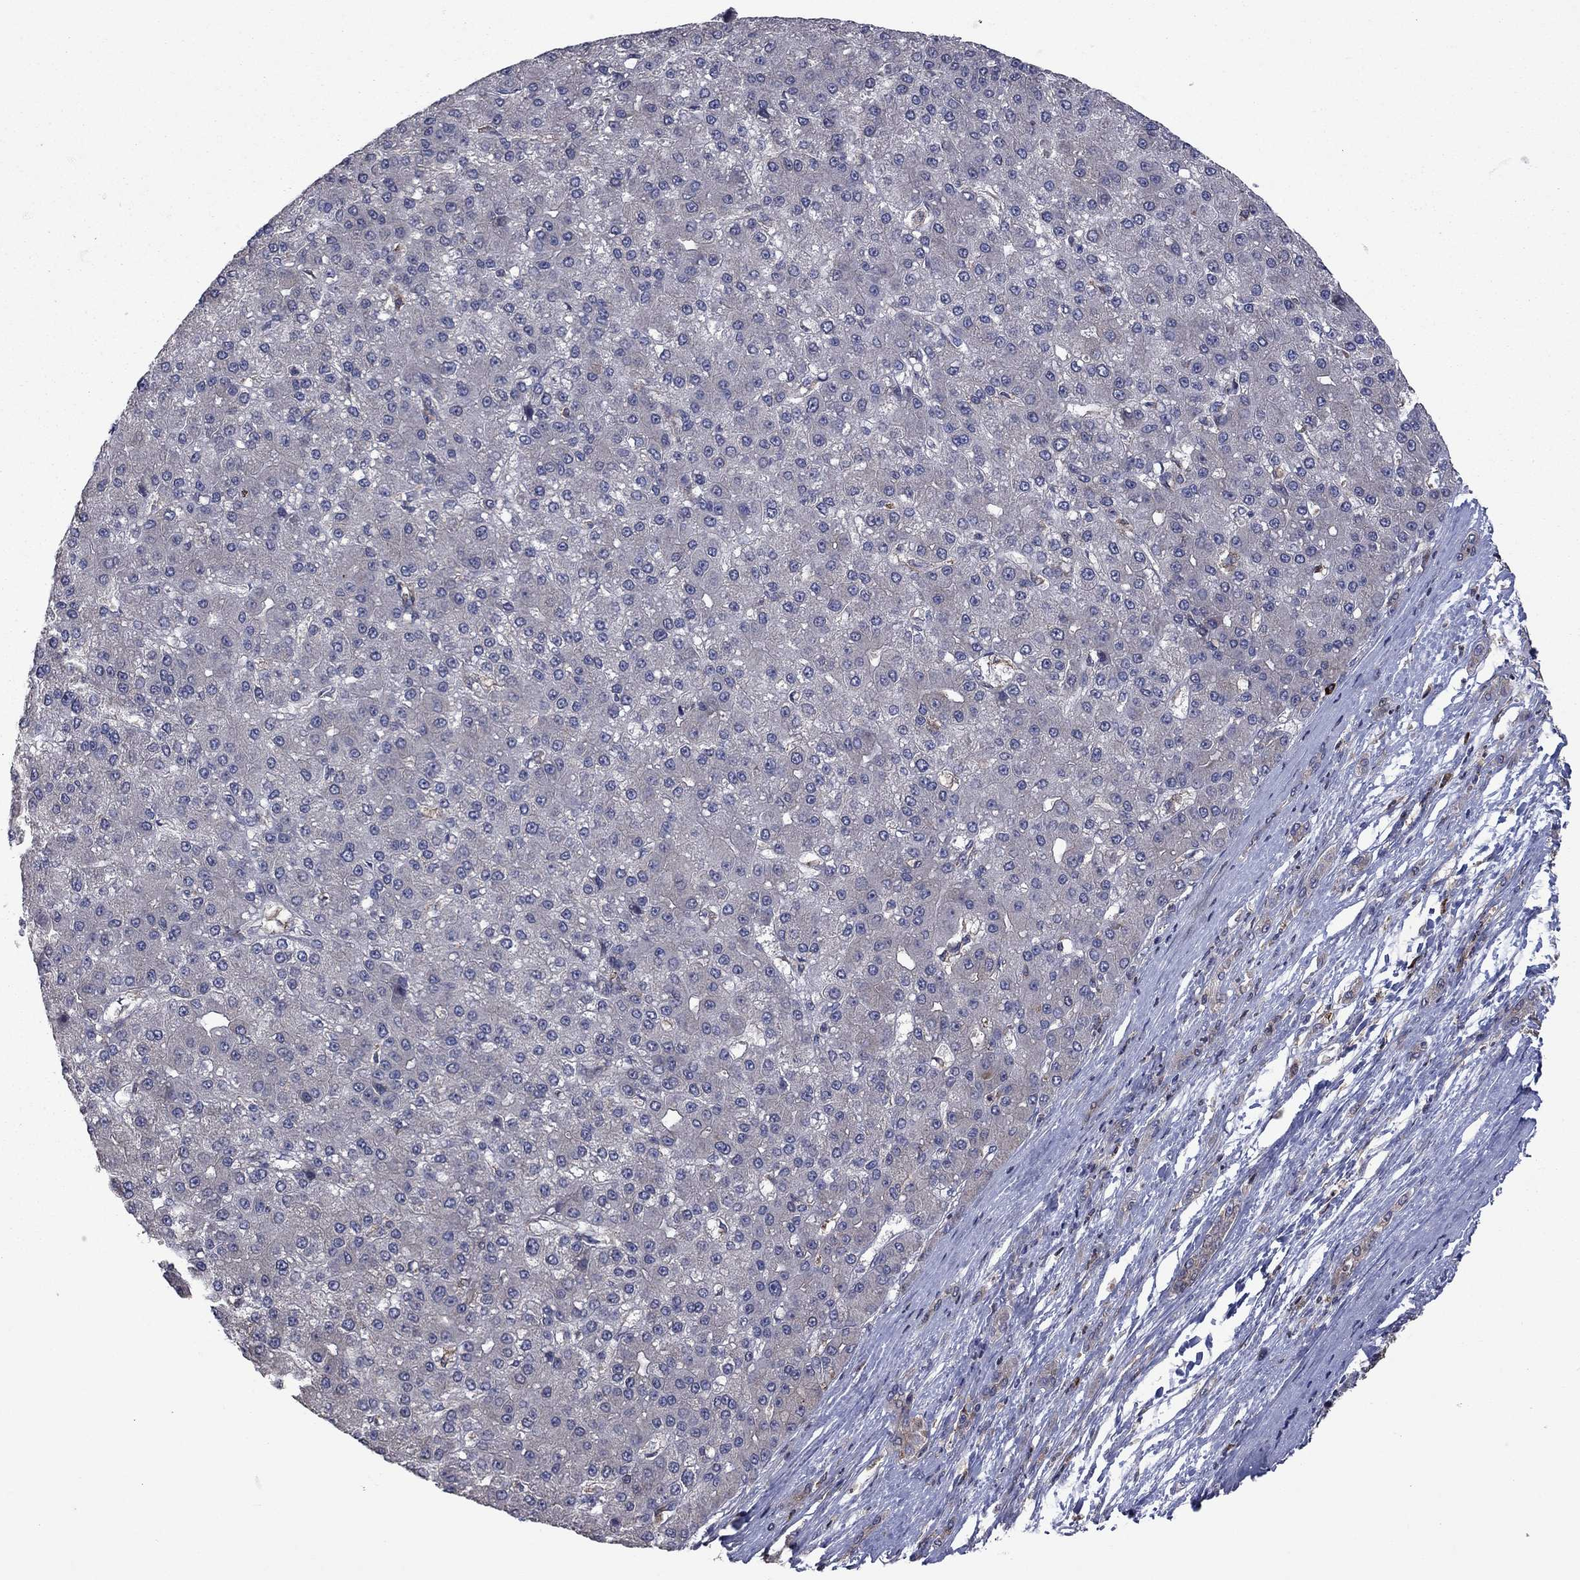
{"staining": {"intensity": "negative", "quantity": "none", "location": "none"}, "tissue": "liver cancer", "cell_type": "Tumor cells", "image_type": "cancer", "snomed": [{"axis": "morphology", "description": "Carcinoma, Hepatocellular, NOS"}, {"axis": "topography", "description": "Liver"}], "caption": "This is an immunohistochemistry image of human hepatocellular carcinoma (liver). There is no staining in tumor cells.", "gene": "MEA1", "patient": {"sex": "male", "age": 67}}